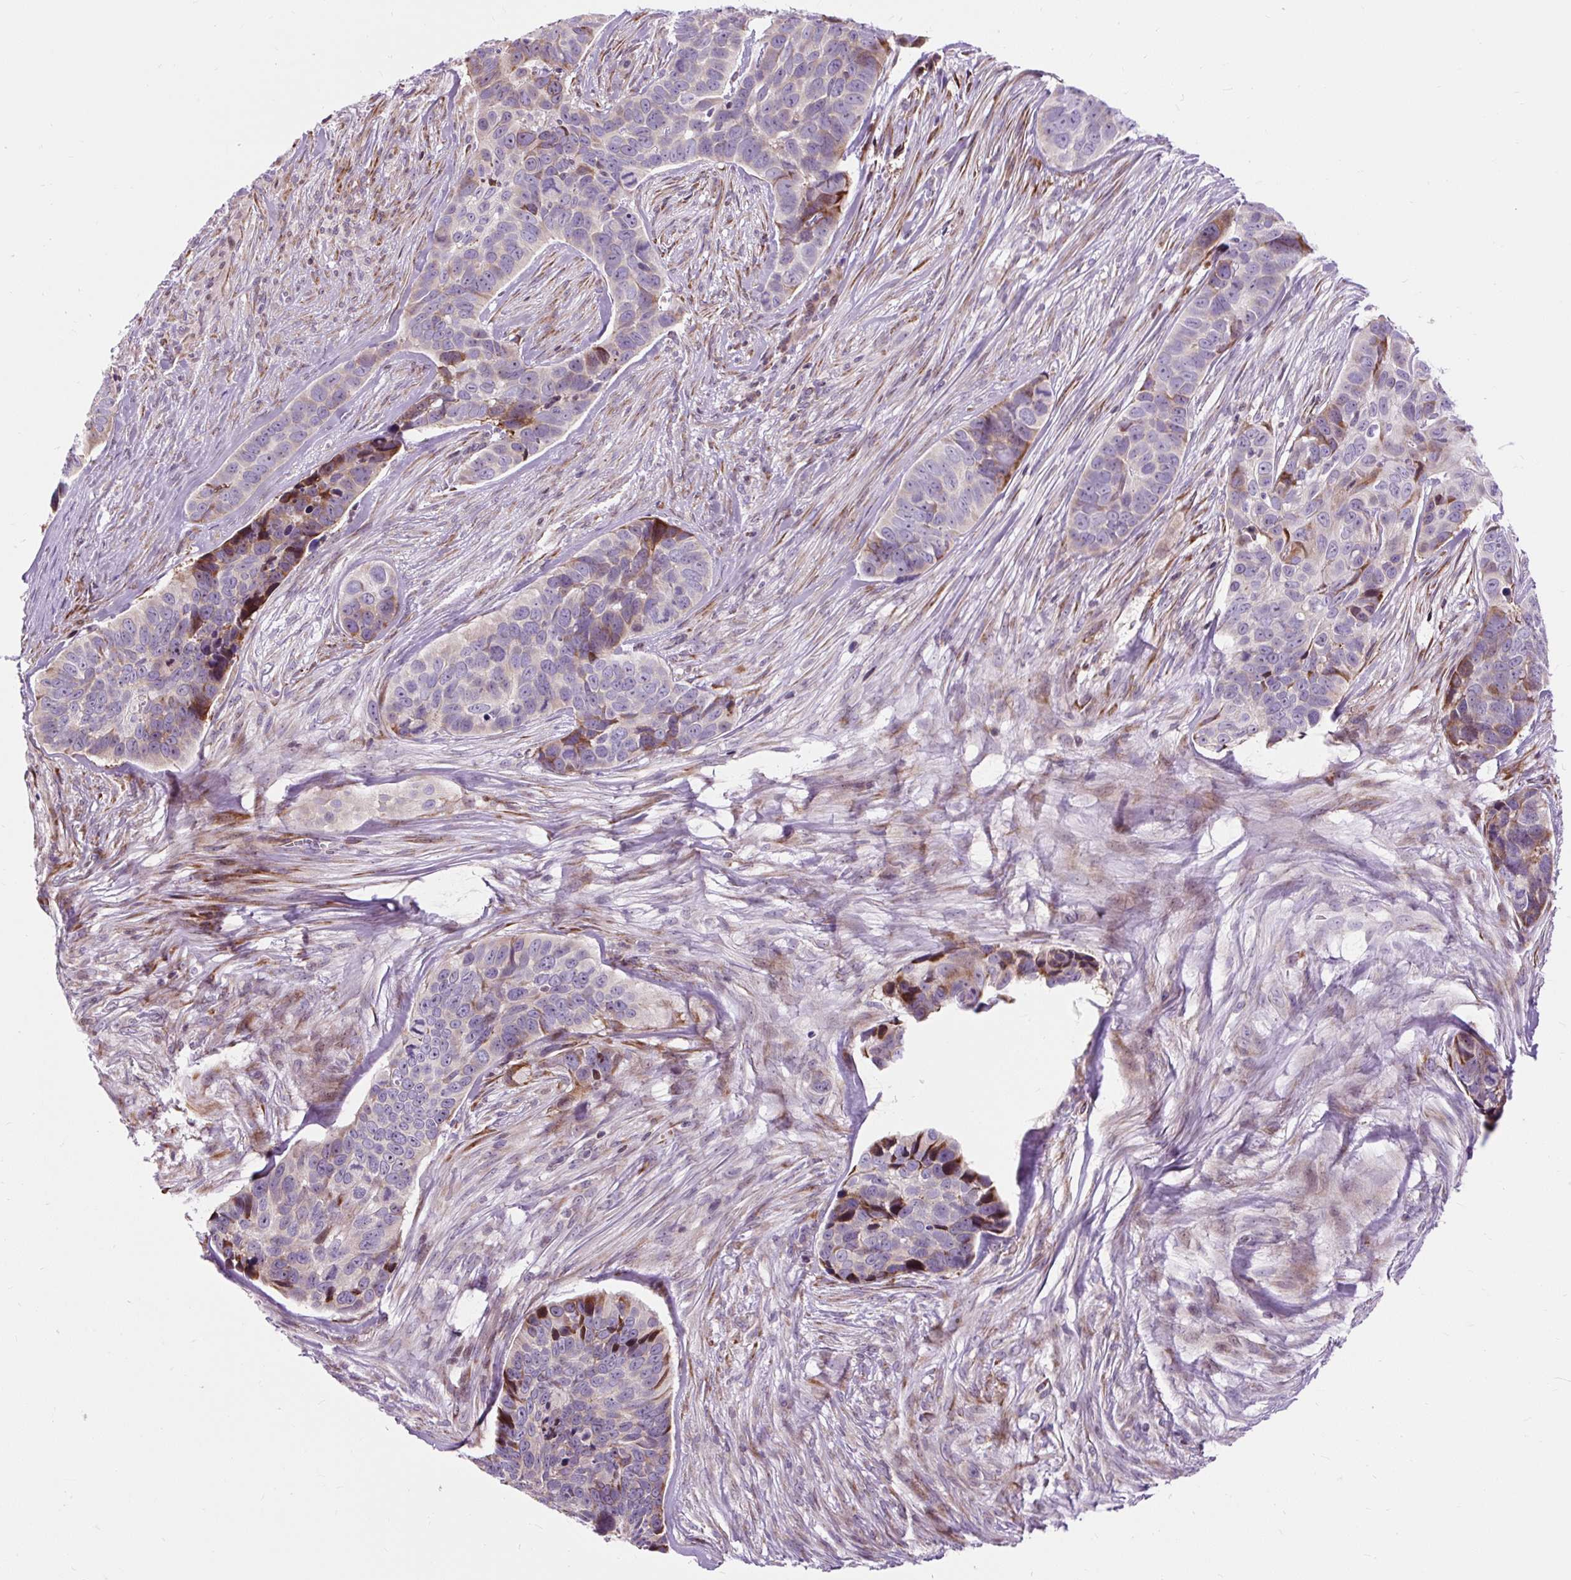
{"staining": {"intensity": "moderate", "quantity": "<25%", "location": "cytoplasmic/membranous"}, "tissue": "skin cancer", "cell_type": "Tumor cells", "image_type": "cancer", "snomed": [{"axis": "morphology", "description": "Basal cell carcinoma"}, {"axis": "topography", "description": "Skin"}], "caption": "IHC (DAB (3,3'-diaminobenzidine)) staining of human skin cancer demonstrates moderate cytoplasmic/membranous protein expression in about <25% of tumor cells. (Brightfield microscopy of DAB IHC at high magnification).", "gene": "CISD3", "patient": {"sex": "female", "age": 82}}